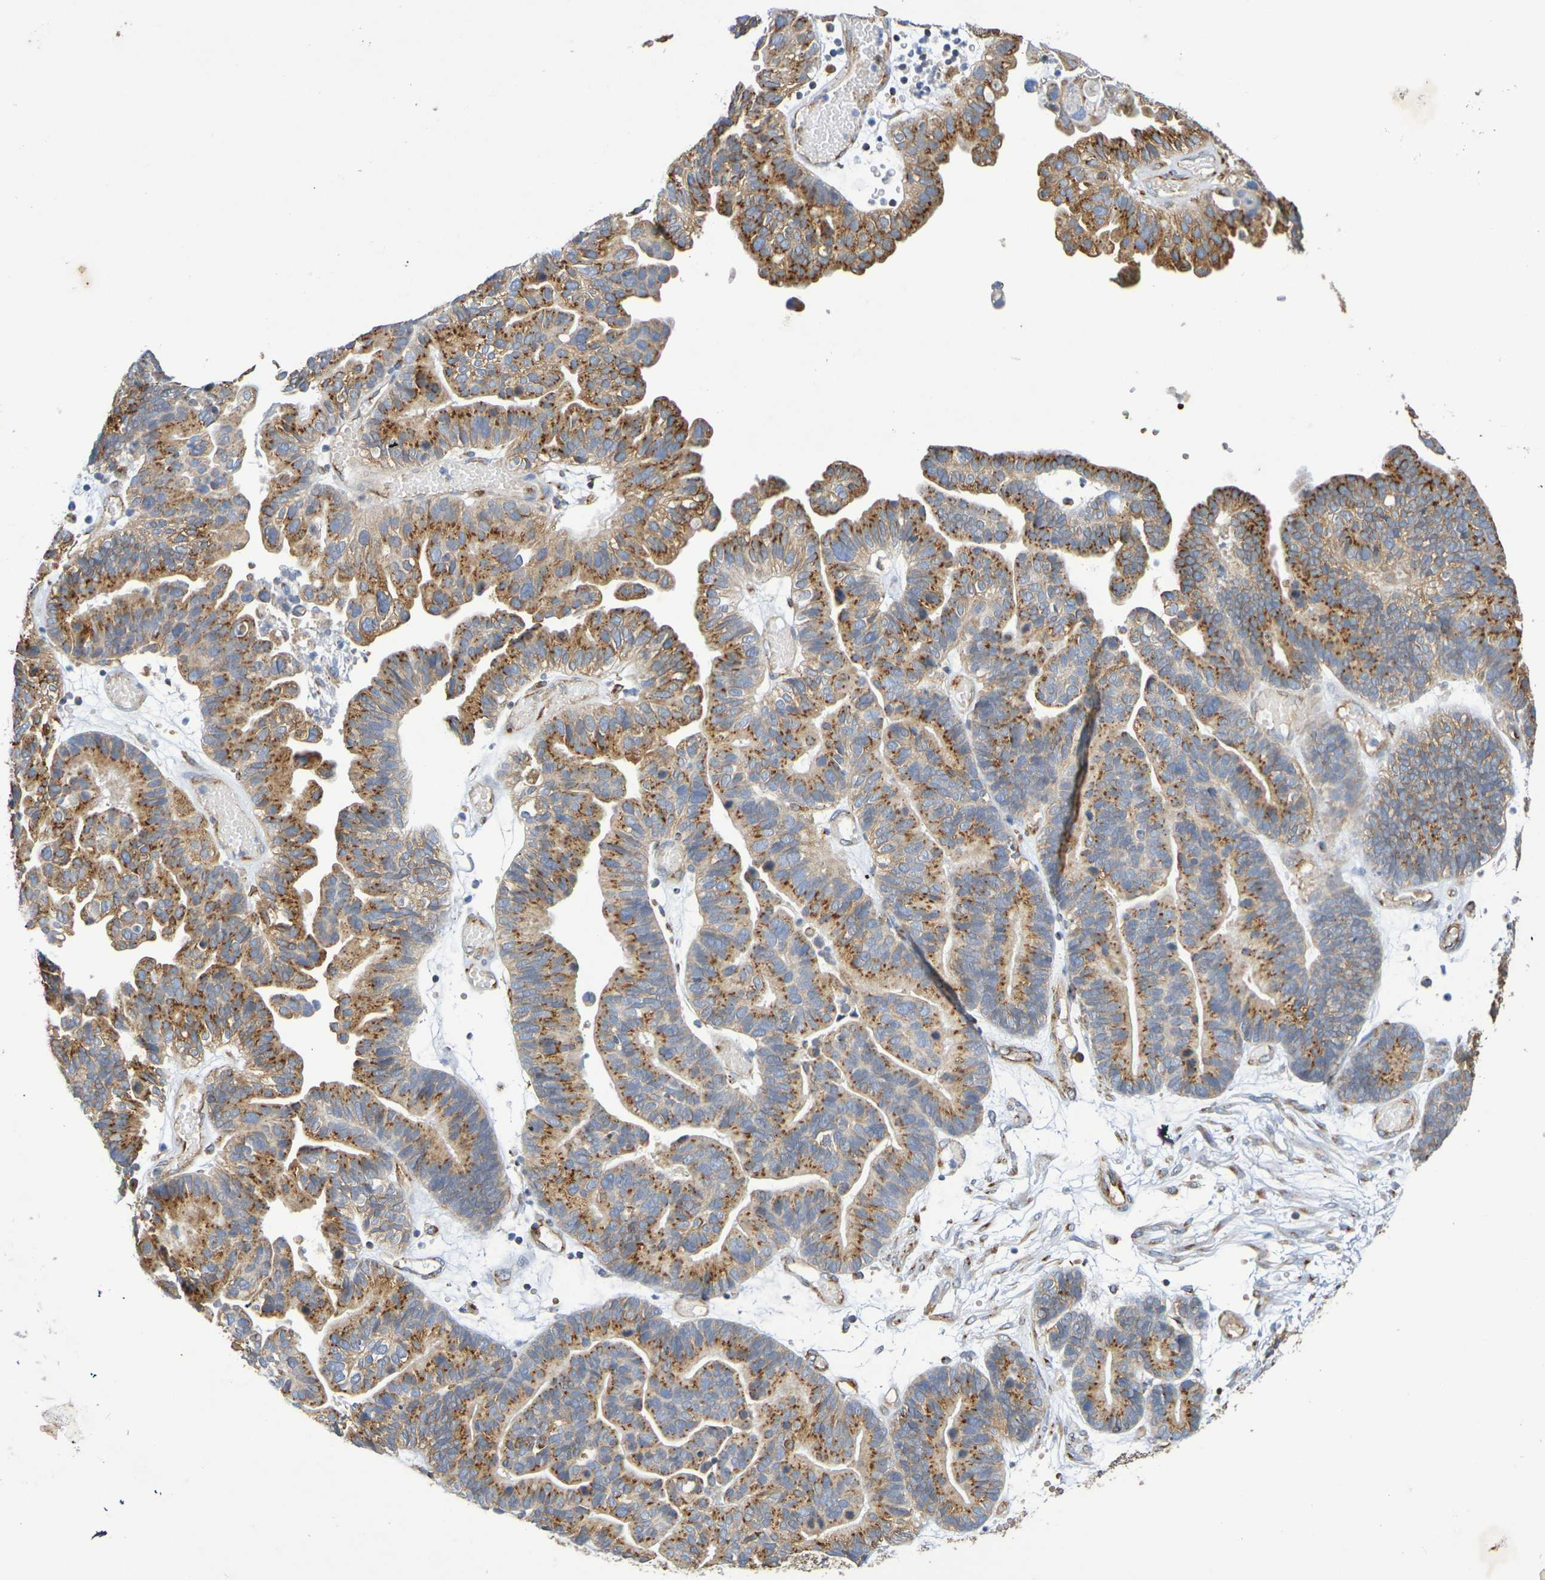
{"staining": {"intensity": "moderate", "quantity": ">75%", "location": "cytoplasmic/membranous"}, "tissue": "ovarian cancer", "cell_type": "Tumor cells", "image_type": "cancer", "snomed": [{"axis": "morphology", "description": "Cystadenocarcinoma, serous, NOS"}, {"axis": "topography", "description": "Ovary"}], "caption": "Ovarian serous cystadenocarcinoma tissue exhibits moderate cytoplasmic/membranous positivity in about >75% of tumor cells", "gene": "DCP2", "patient": {"sex": "female", "age": 56}}